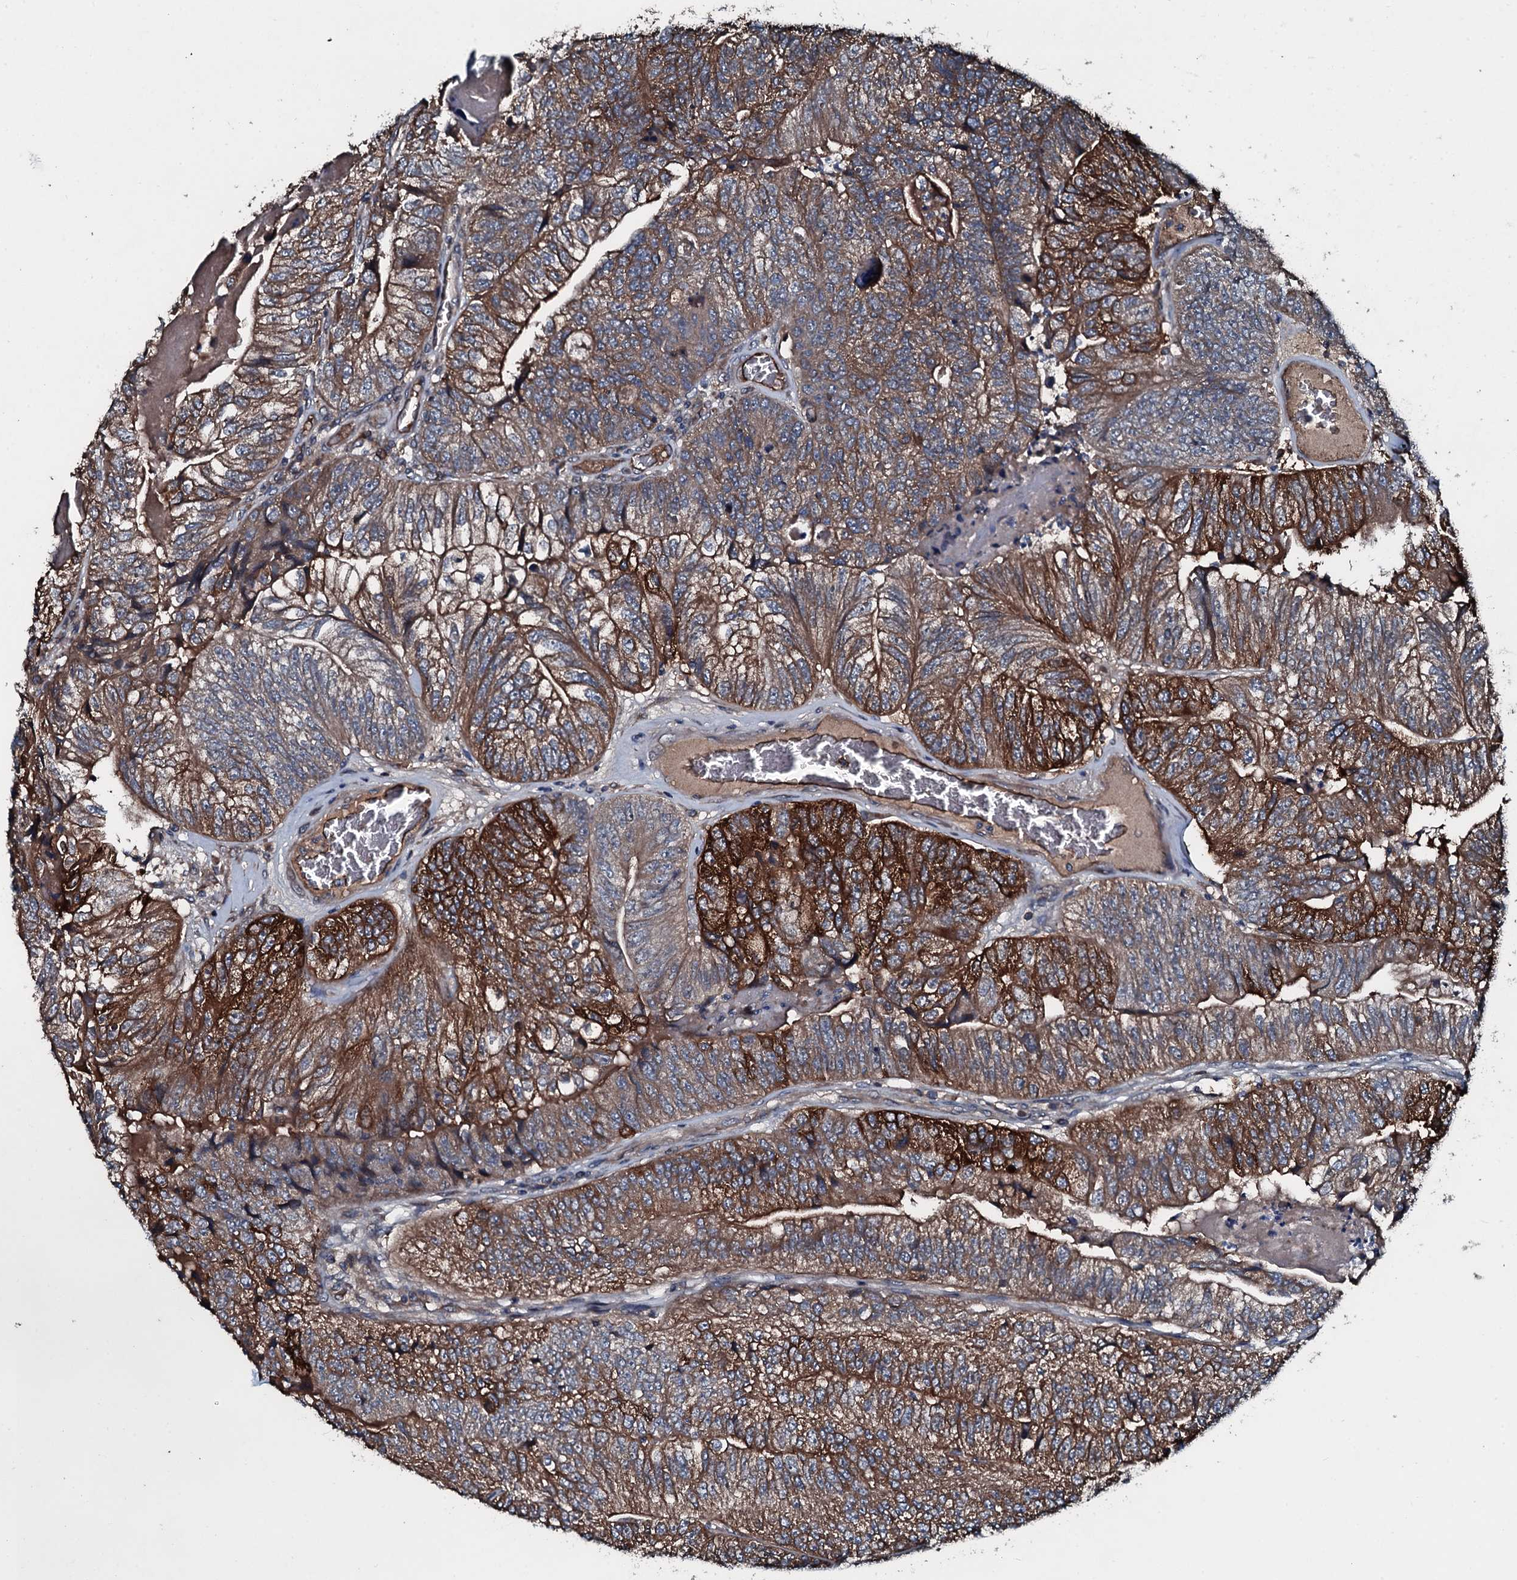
{"staining": {"intensity": "strong", "quantity": ">75%", "location": "cytoplasmic/membranous"}, "tissue": "colorectal cancer", "cell_type": "Tumor cells", "image_type": "cancer", "snomed": [{"axis": "morphology", "description": "Adenocarcinoma, NOS"}, {"axis": "topography", "description": "Colon"}], "caption": "Tumor cells demonstrate high levels of strong cytoplasmic/membranous positivity in about >75% of cells in colorectal cancer. (DAB = brown stain, brightfield microscopy at high magnification).", "gene": "AARS1", "patient": {"sex": "female", "age": 67}}